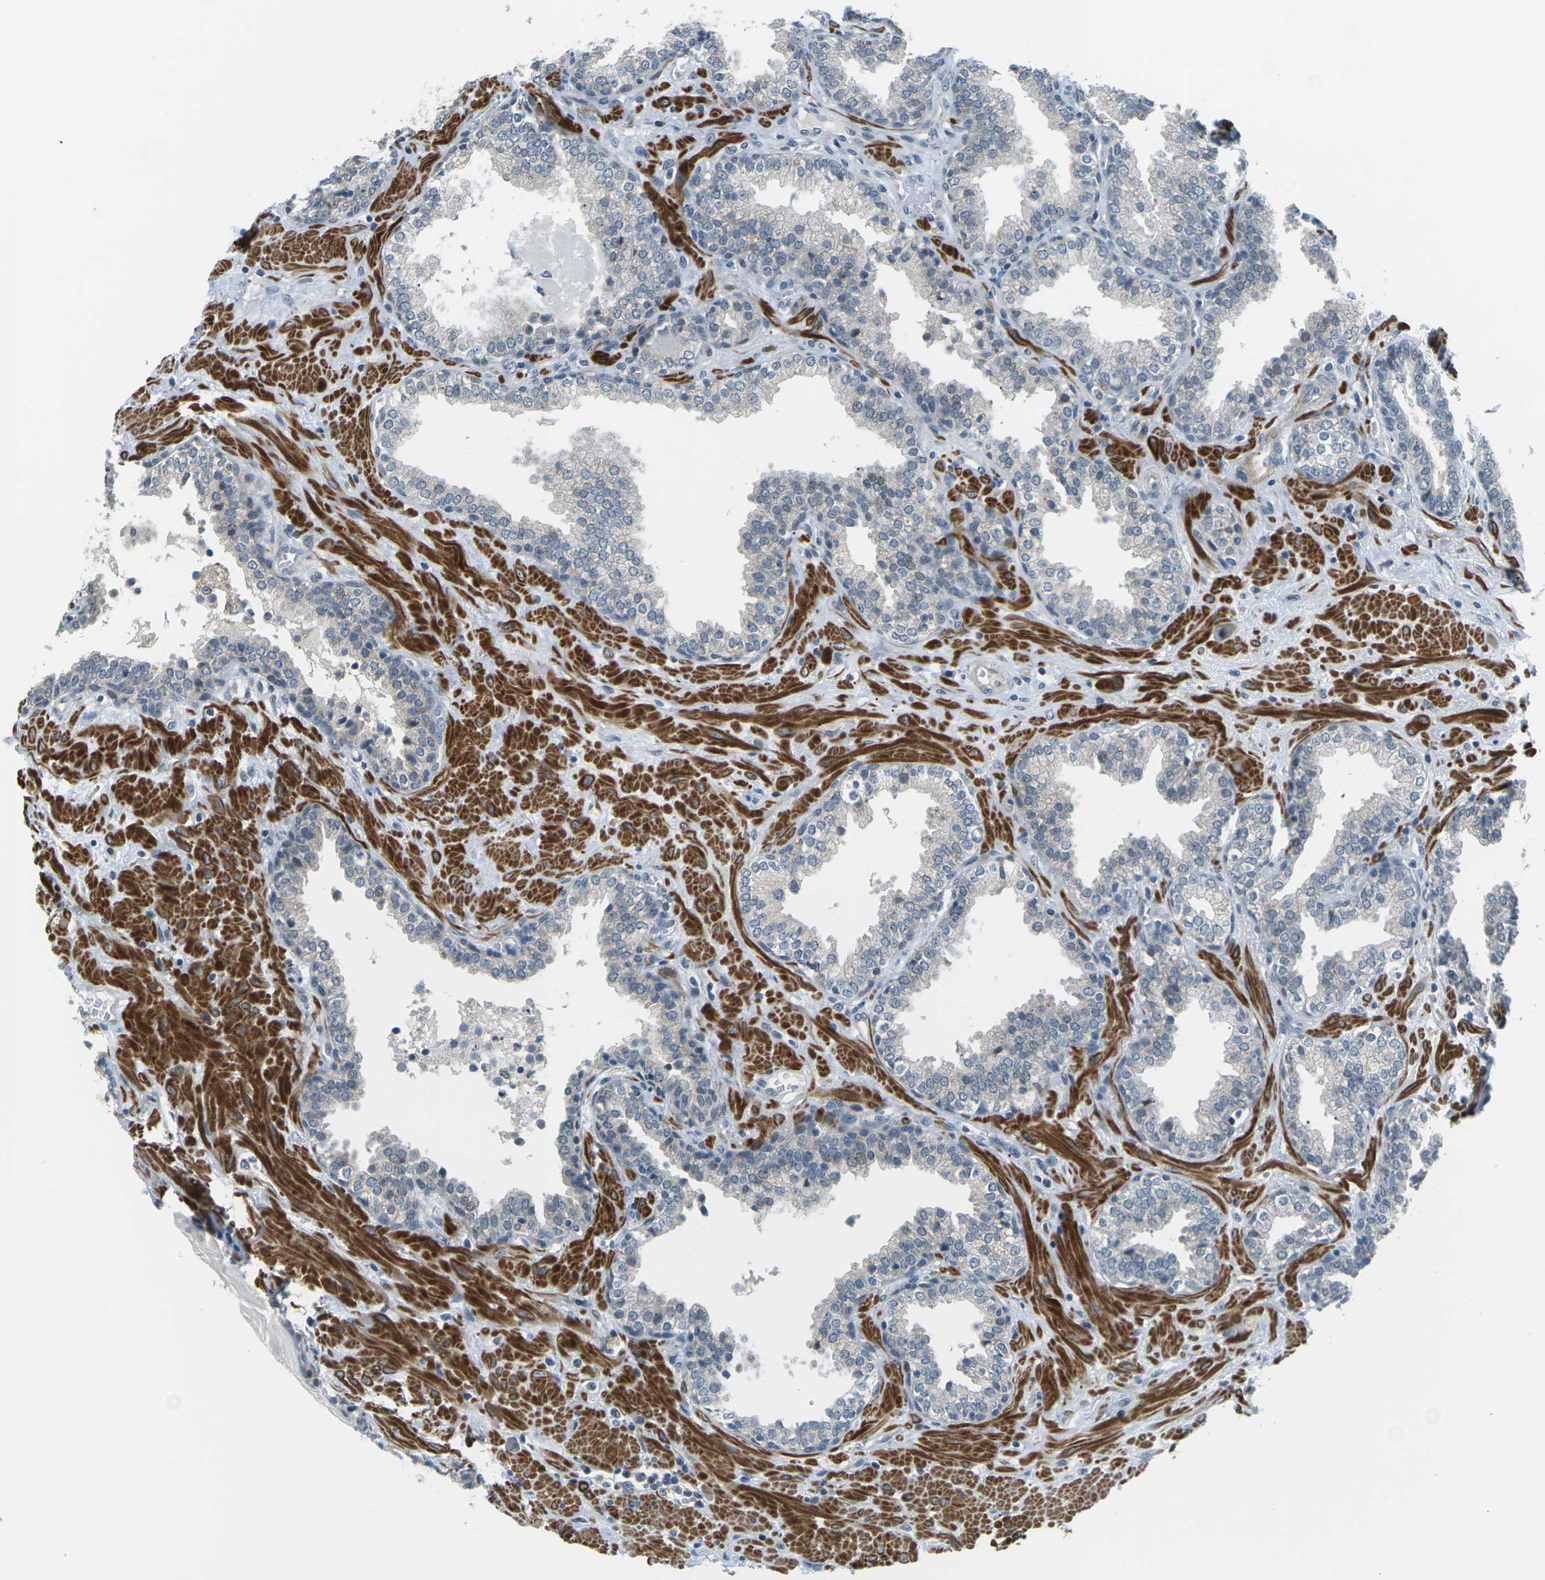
{"staining": {"intensity": "negative", "quantity": "none", "location": "none"}, "tissue": "prostate", "cell_type": "Glandular cells", "image_type": "normal", "snomed": [{"axis": "morphology", "description": "Normal tissue, NOS"}, {"axis": "topography", "description": "Prostate"}], "caption": "Immunohistochemistry (IHC) of benign prostate reveals no expression in glandular cells. (DAB IHC visualized using brightfield microscopy, high magnification).", "gene": "SLC13A3", "patient": {"sex": "male", "age": 51}}